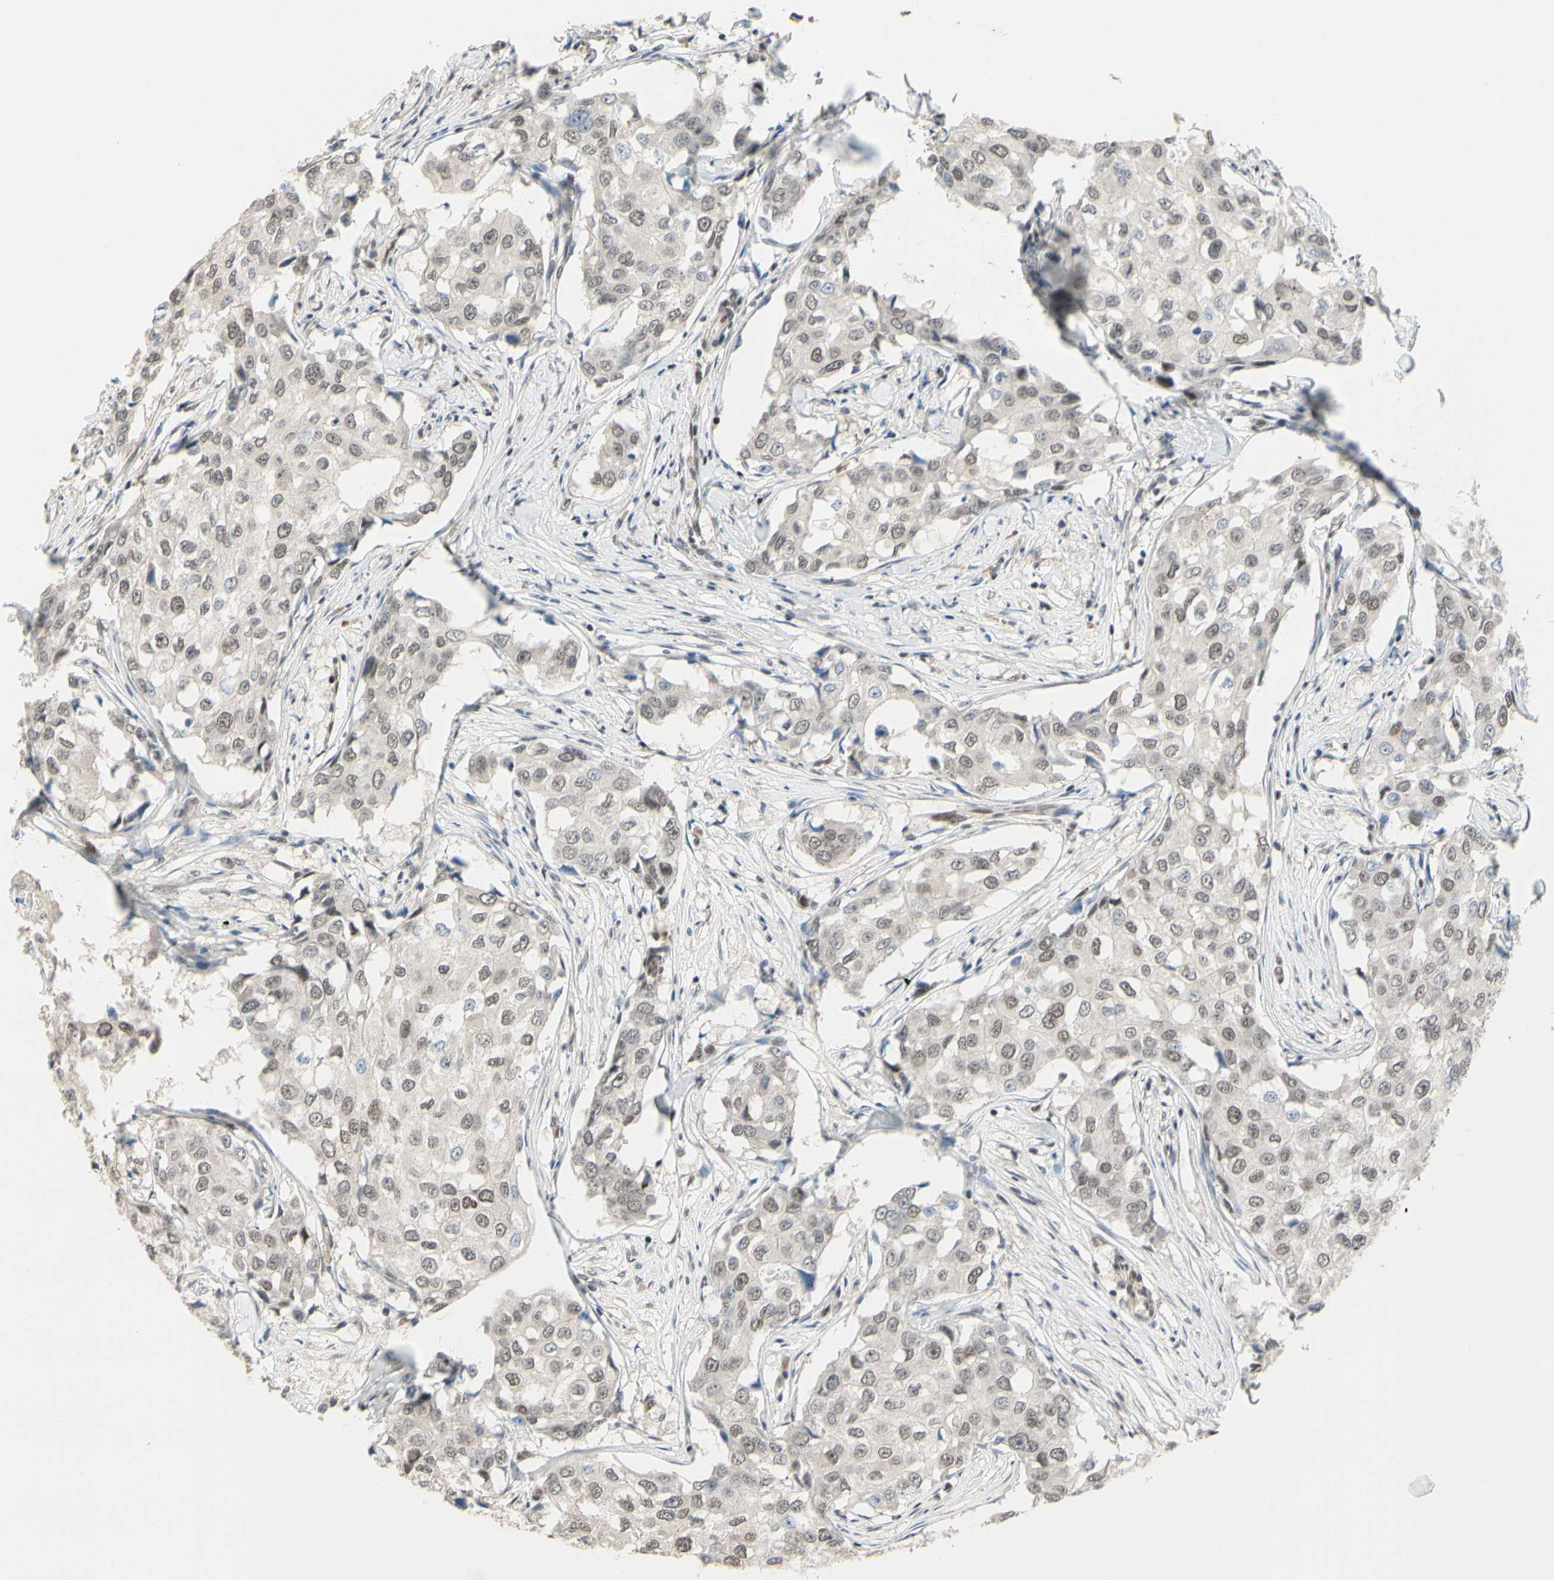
{"staining": {"intensity": "weak", "quantity": "<25%", "location": "nuclear"}, "tissue": "breast cancer", "cell_type": "Tumor cells", "image_type": "cancer", "snomed": [{"axis": "morphology", "description": "Duct carcinoma"}, {"axis": "topography", "description": "Breast"}], "caption": "High magnification brightfield microscopy of infiltrating ductal carcinoma (breast) stained with DAB (brown) and counterstained with hematoxylin (blue): tumor cells show no significant staining.", "gene": "TAF4", "patient": {"sex": "female", "age": 27}}